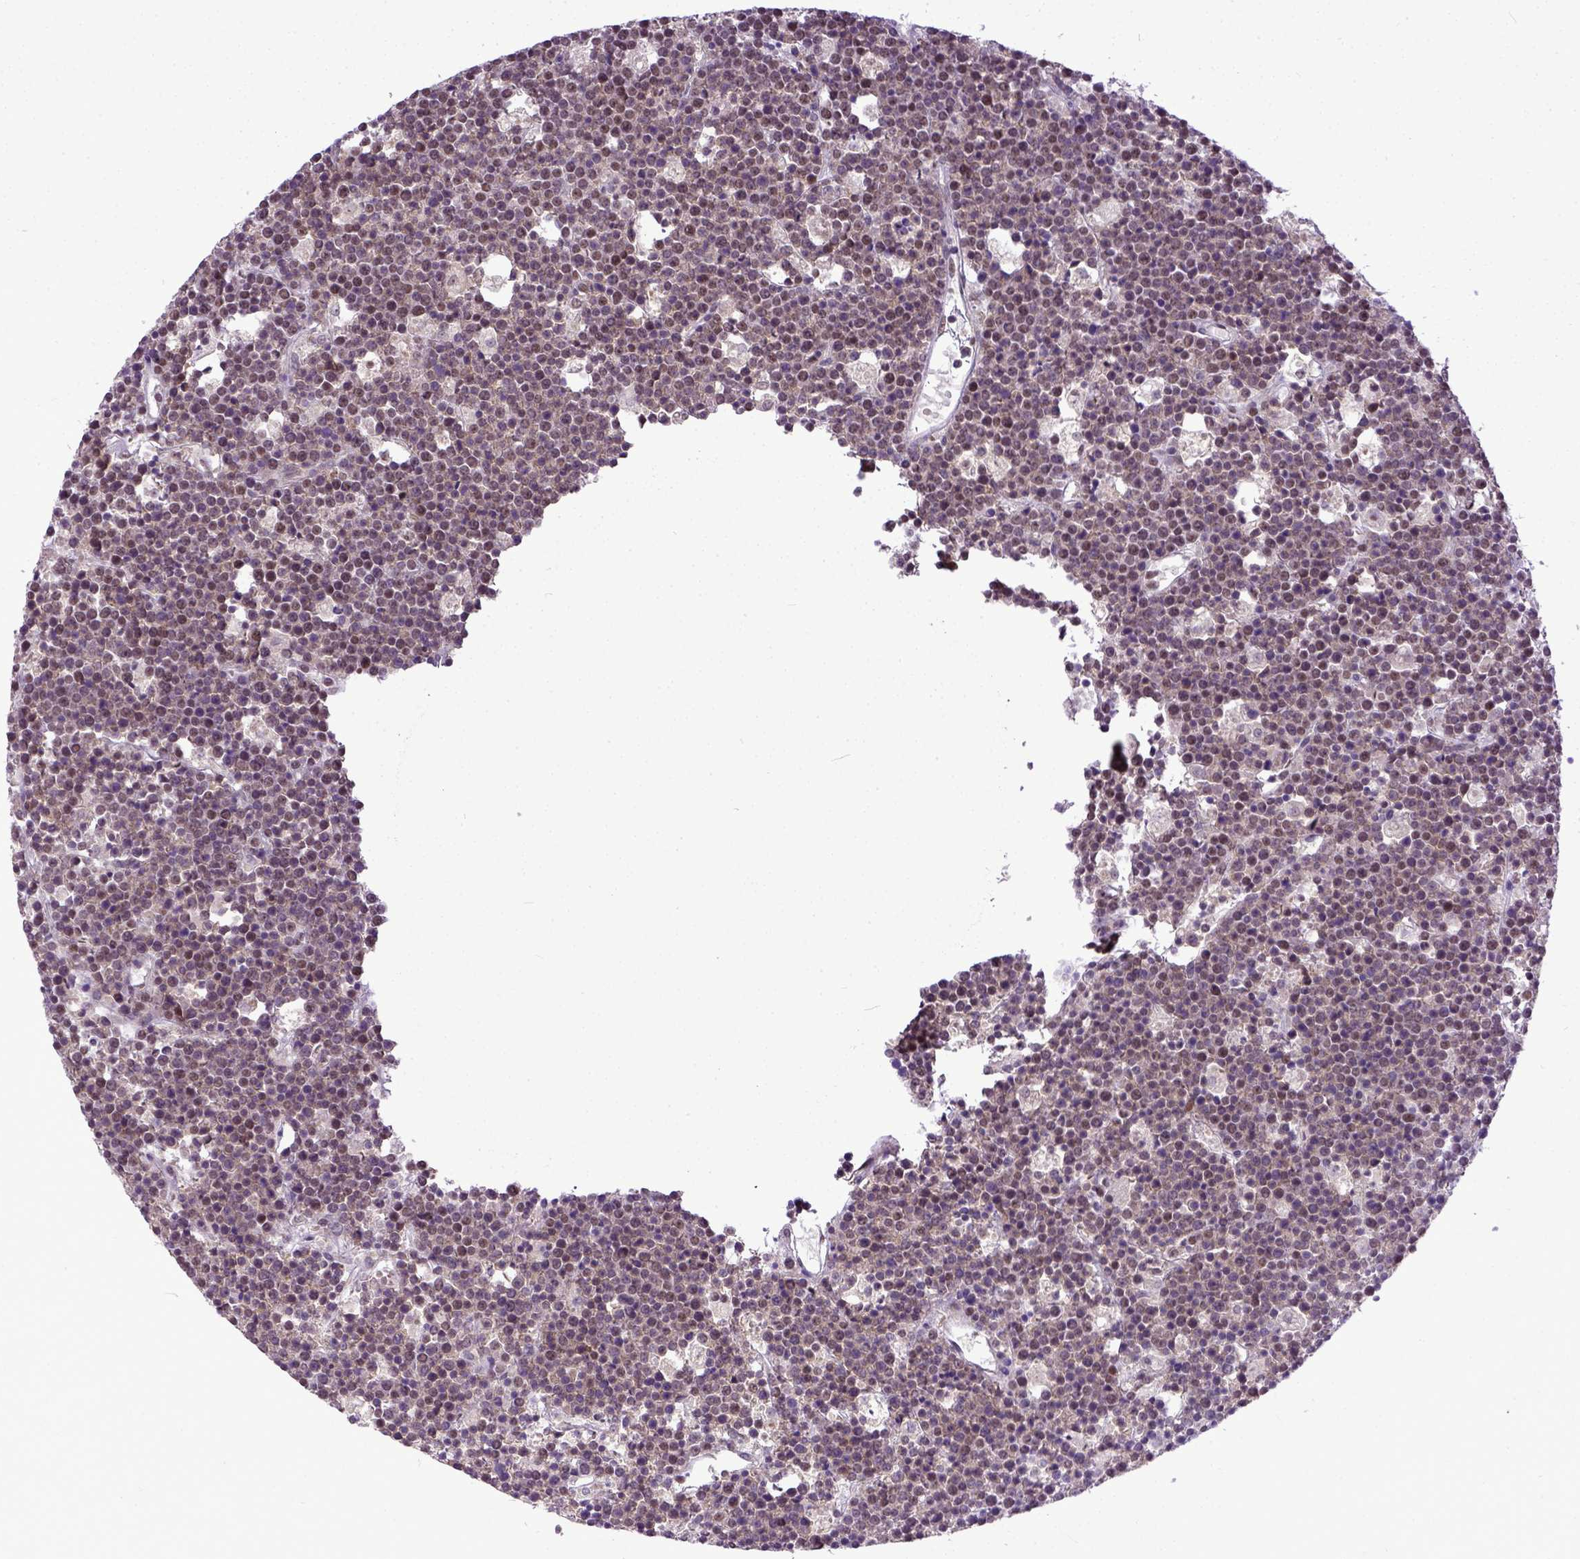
{"staining": {"intensity": "moderate", "quantity": ">75%", "location": "nuclear"}, "tissue": "lymphoma", "cell_type": "Tumor cells", "image_type": "cancer", "snomed": [{"axis": "morphology", "description": "Malignant lymphoma, non-Hodgkin's type, High grade"}, {"axis": "topography", "description": "Ovary"}], "caption": "Protein staining of lymphoma tissue displays moderate nuclear positivity in about >75% of tumor cells.", "gene": "ERCC1", "patient": {"sex": "female", "age": 56}}